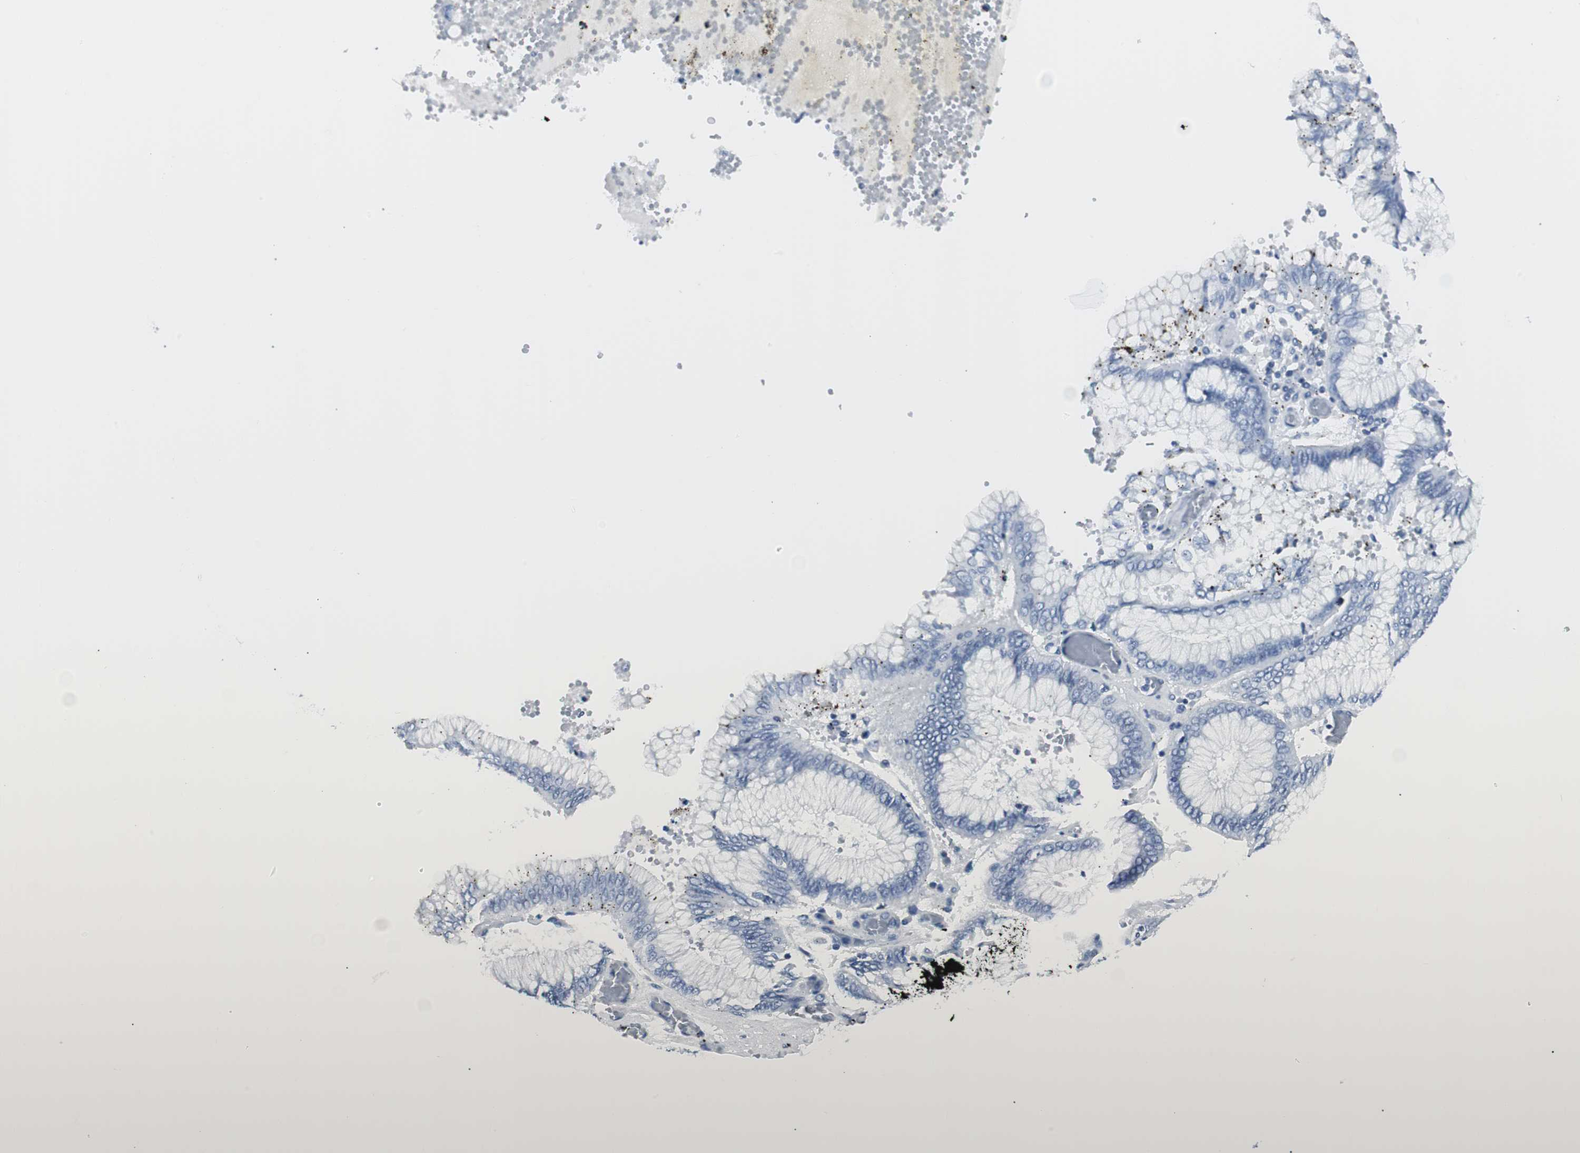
{"staining": {"intensity": "negative", "quantity": "none", "location": "none"}, "tissue": "stomach cancer", "cell_type": "Tumor cells", "image_type": "cancer", "snomed": [{"axis": "morphology", "description": "Normal tissue, NOS"}, {"axis": "morphology", "description": "Adenocarcinoma, NOS"}, {"axis": "topography", "description": "Stomach, upper"}, {"axis": "topography", "description": "Stomach"}], "caption": "High power microscopy micrograph of an IHC histopathology image of adenocarcinoma (stomach), revealing no significant expression in tumor cells.", "gene": "GAP43", "patient": {"sex": "male", "age": 76}}